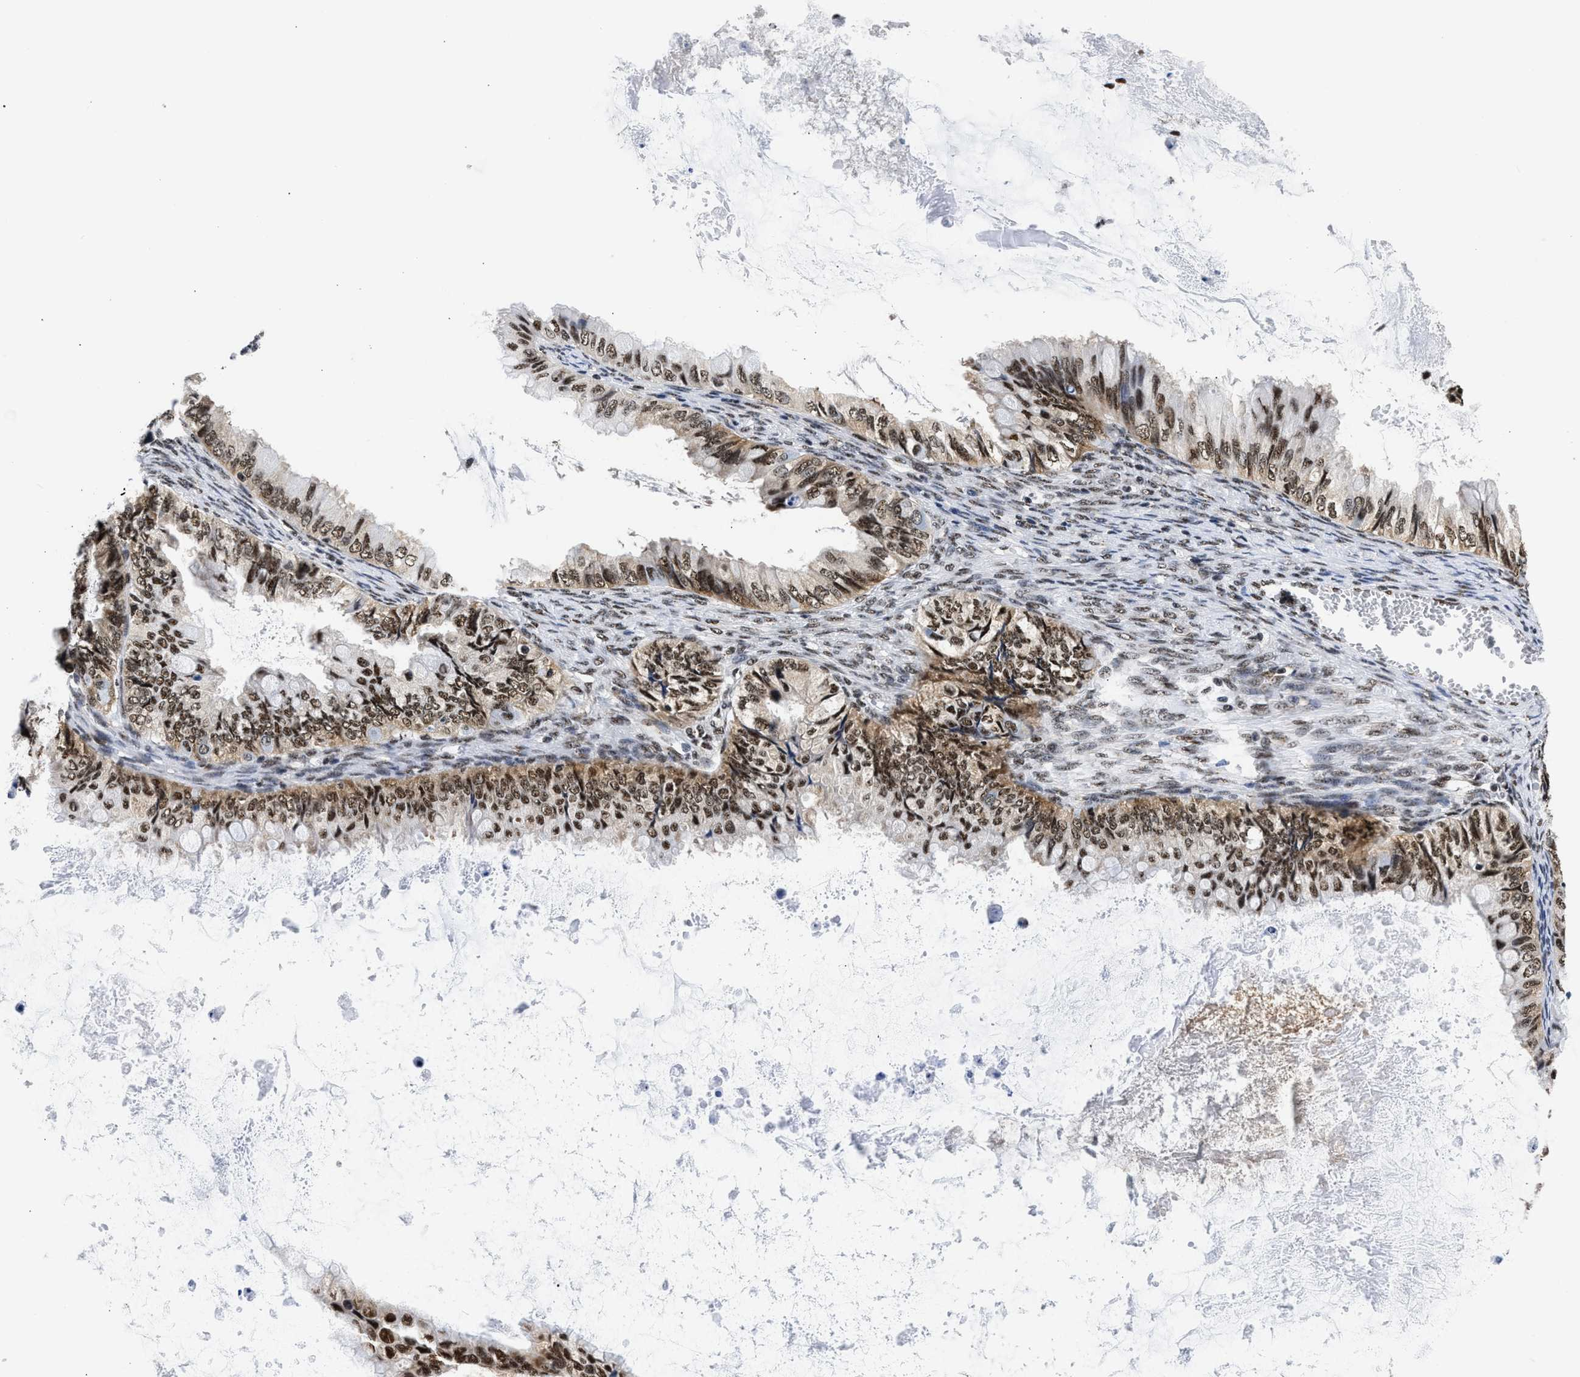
{"staining": {"intensity": "moderate", "quantity": ">75%", "location": "nuclear"}, "tissue": "ovarian cancer", "cell_type": "Tumor cells", "image_type": "cancer", "snomed": [{"axis": "morphology", "description": "Cystadenocarcinoma, mucinous, NOS"}, {"axis": "topography", "description": "Ovary"}], "caption": "A histopathology image of human mucinous cystadenocarcinoma (ovarian) stained for a protein shows moderate nuclear brown staining in tumor cells.", "gene": "RBM8A", "patient": {"sex": "female", "age": 80}}